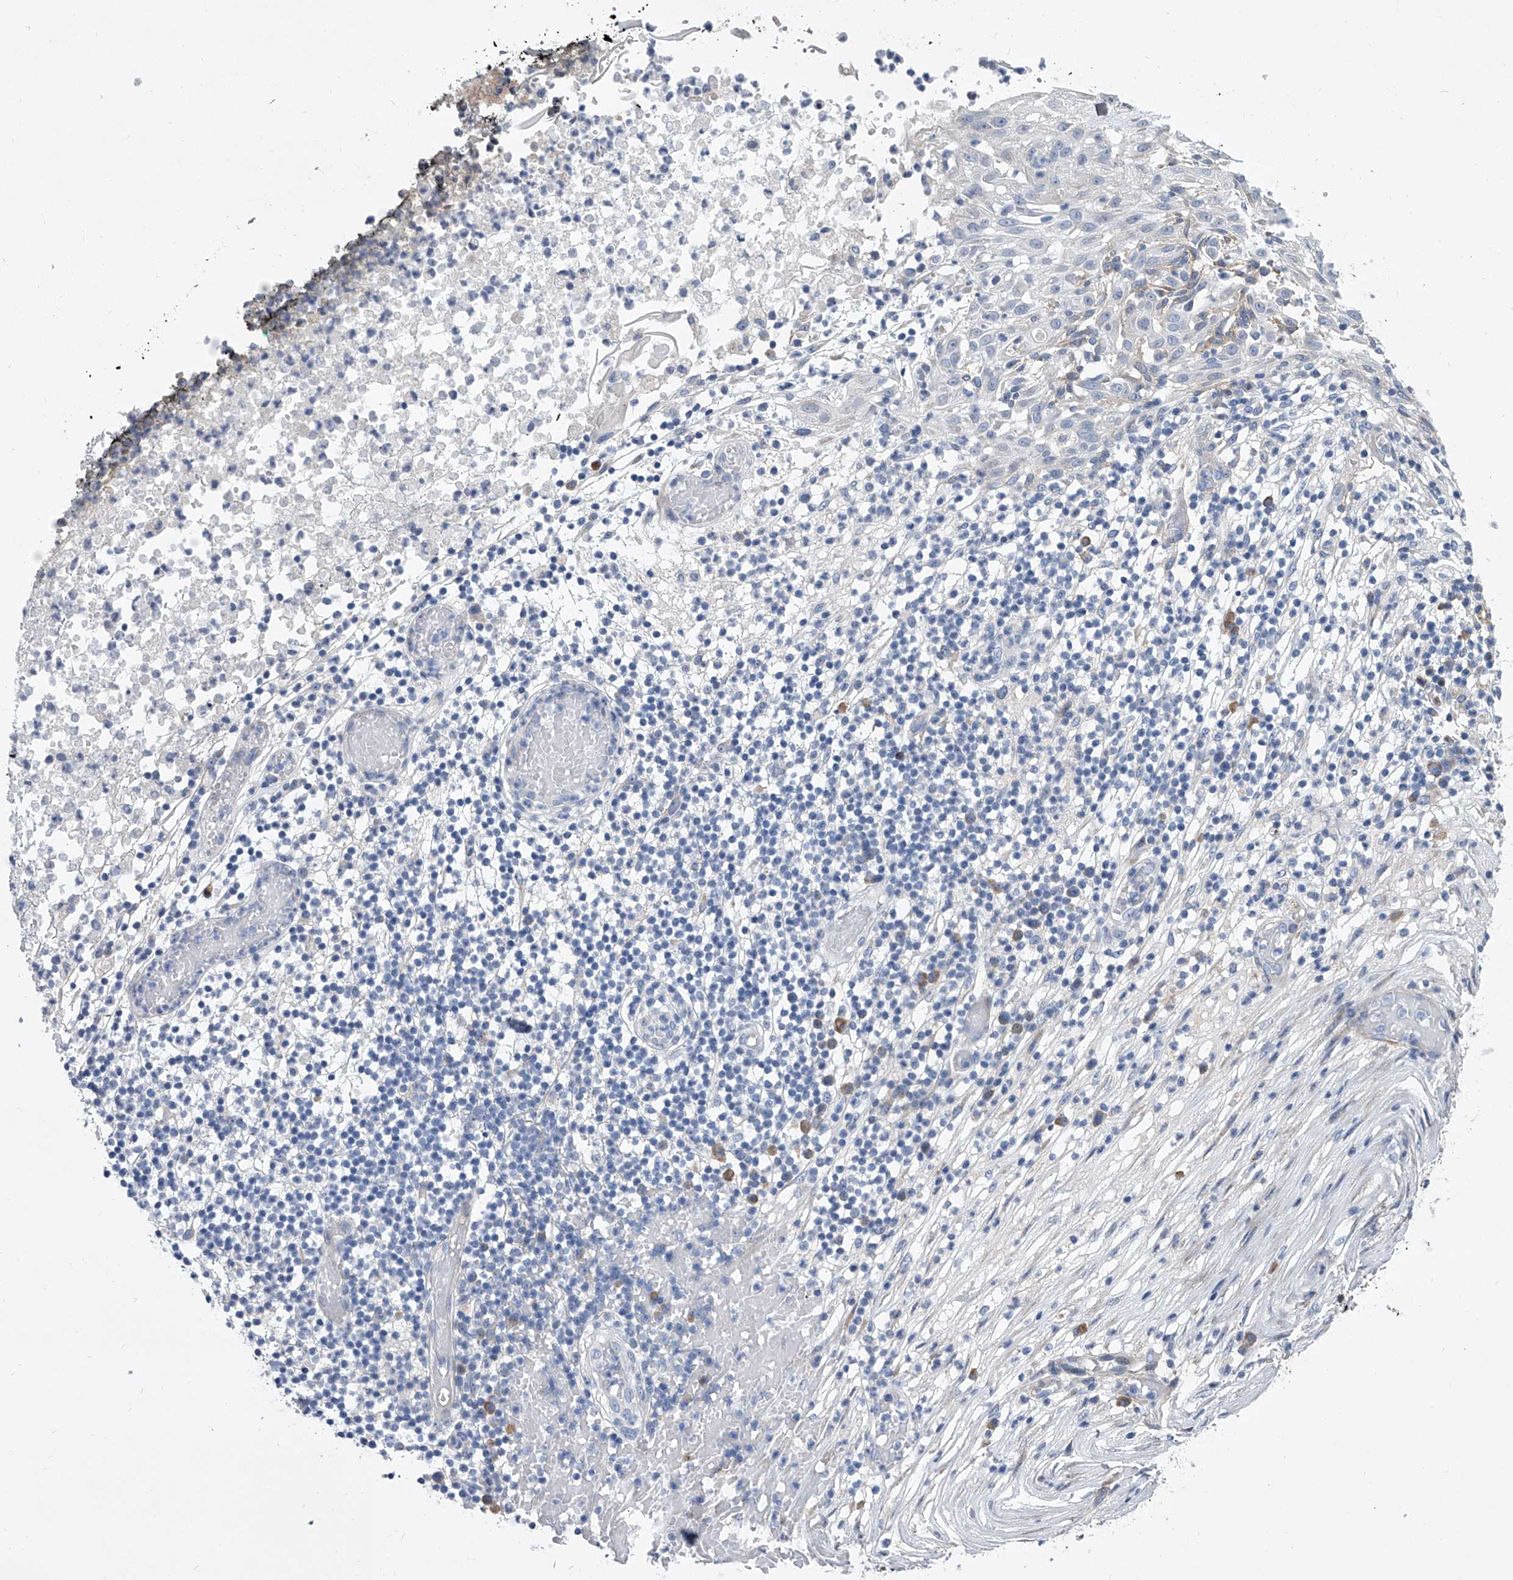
{"staining": {"intensity": "negative", "quantity": "none", "location": "none"}, "tissue": "skin cancer", "cell_type": "Tumor cells", "image_type": "cancer", "snomed": [{"axis": "morphology", "description": "Normal tissue, NOS"}, {"axis": "morphology", "description": "Basal cell carcinoma"}, {"axis": "topography", "description": "Skin"}], "caption": "The histopathology image demonstrates no significant expression in tumor cells of skin cancer.", "gene": "ALG14", "patient": {"sex": "male", "age": 64}}